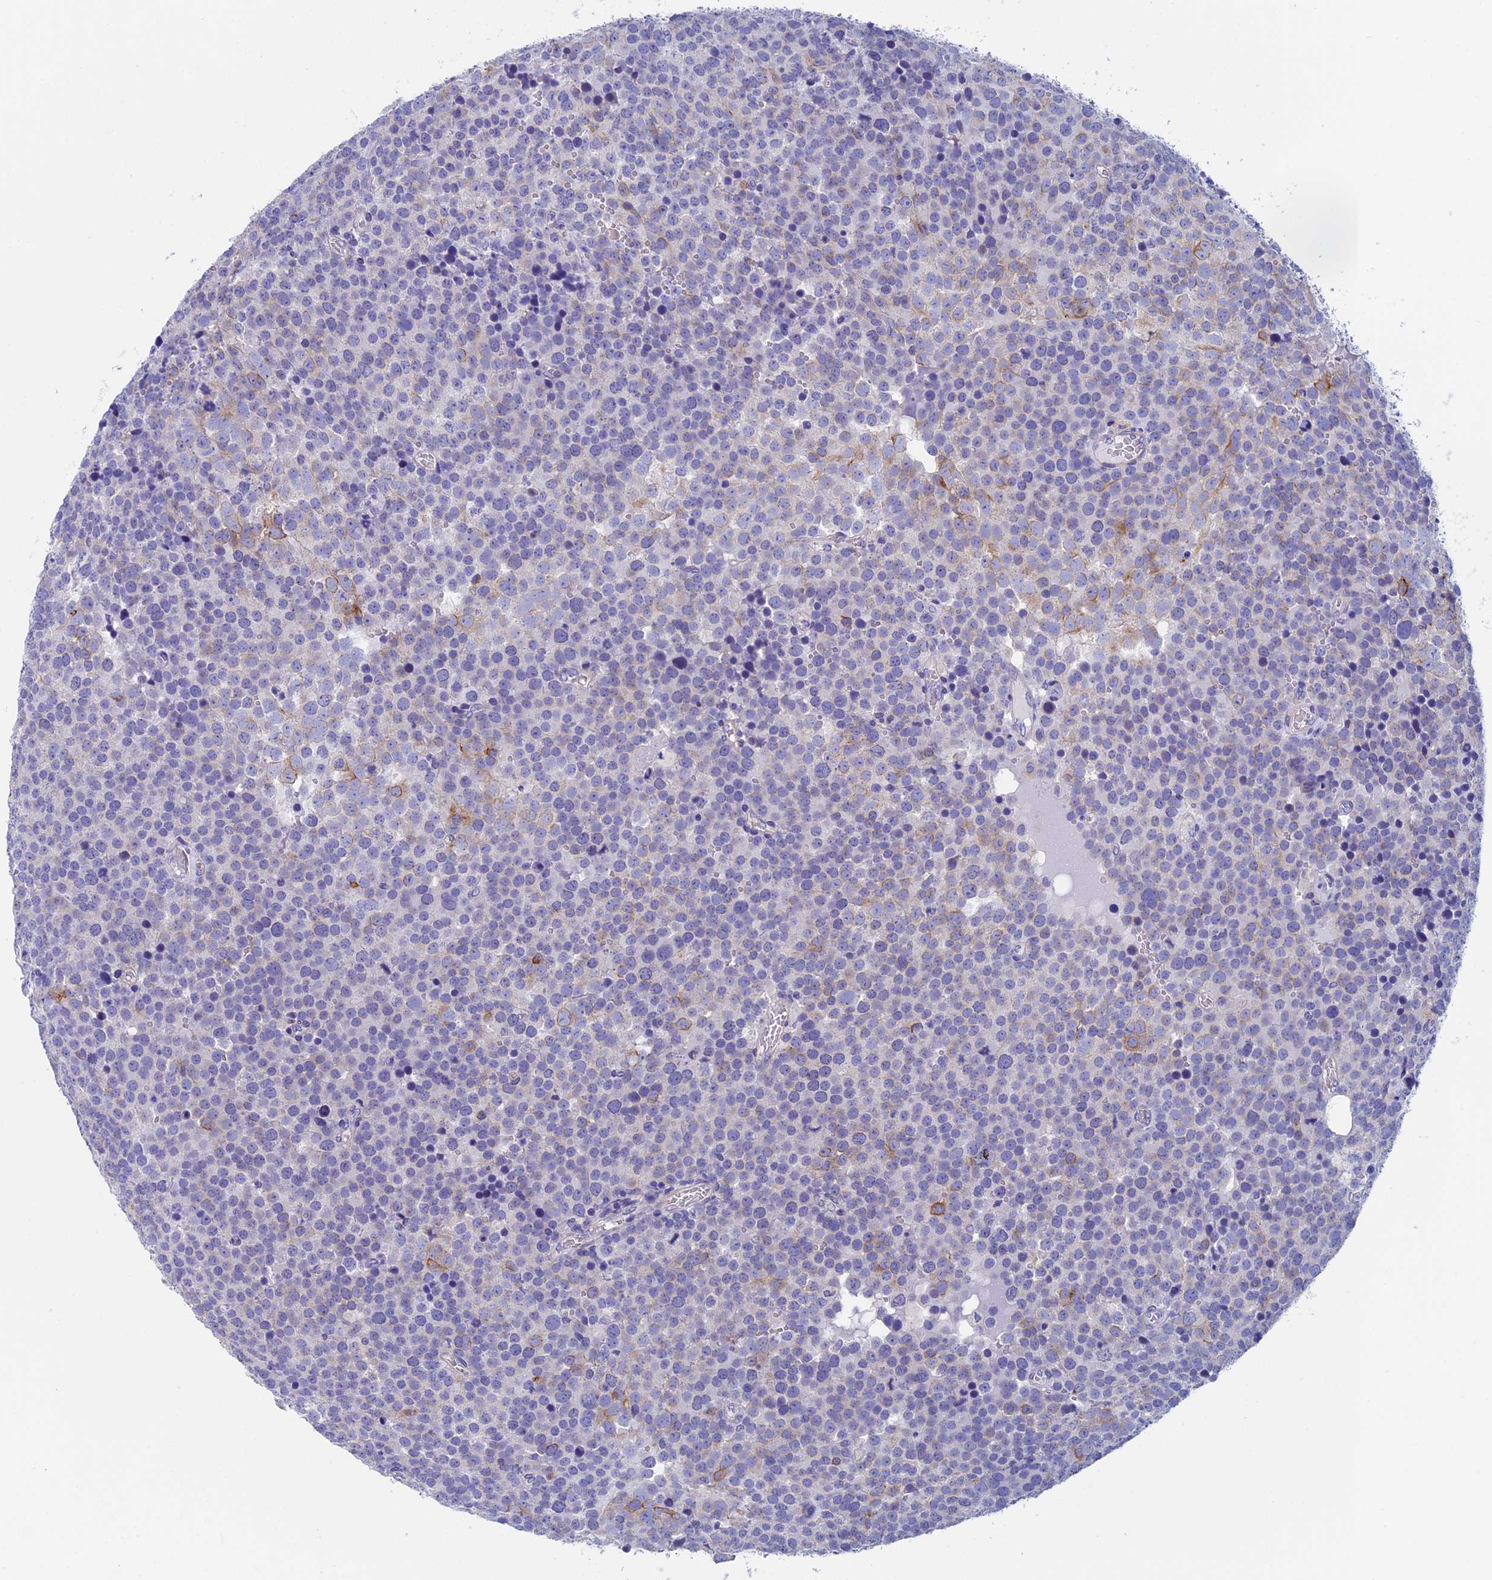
{"staining": {"intensity": "moderate", "quantity": "<25%", "location": "cytoplasmic/membranous"}, "tissue": "testis cancer", "cell_type": "Tumor cells", "image_type": "cancer", "snomed": [{"axis": "morphology", "description": "Seminoma, NOS"}, {"axis": "topography", "description": "Testis"}], "caption": "Human seminoma (testis) stained with a protein marker exhibits moderate staining in tumor cells.", "gene": "ADH7", "patient": {"sex": "male", "age": 71}}